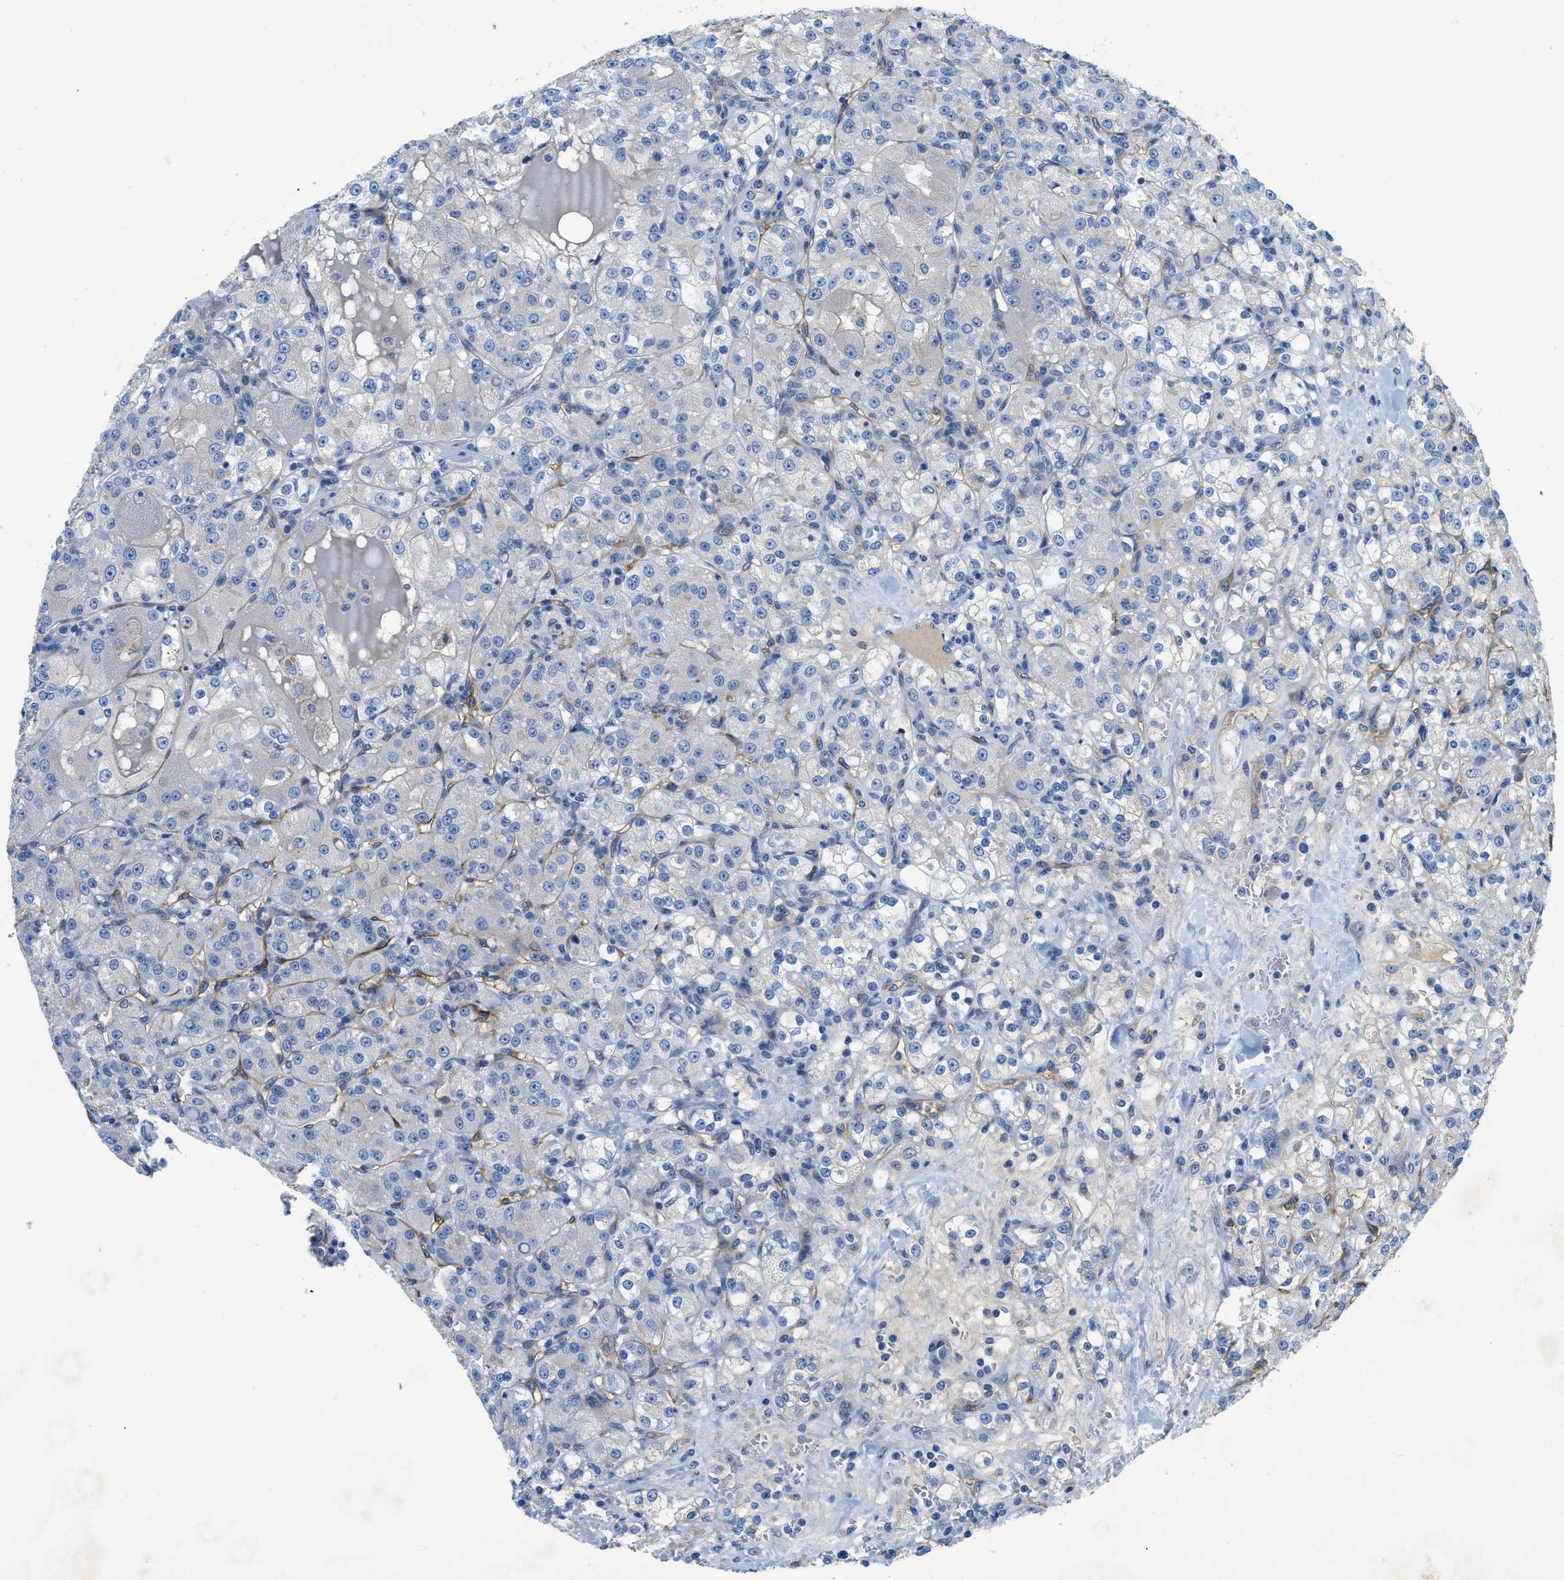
{"staining": {"intensity": "negative", "quantity": "none", "location": "none"}, "tissue": "renal cancer", "cell_type": "Tumor cells", "image_type": "cancer", "snomed": [{"axis": "morphology", "description": "Normal tissue, NOS"}, {"axis": "morphology", "description": "Adenocarcinoma, NOS"}, {"axis": "topography", "description": "Kidney"}], "caption": "IHC micrograph of renal cancer stained for a protein (brown), which exhibits no staining in tumor cells. Brightfield microscopy of IHC stained with DAB (brown) and hematoxylin (blue), captured at high magnification.", "gene": "PGR", "patient": {"sex": "male", "age": 61}}